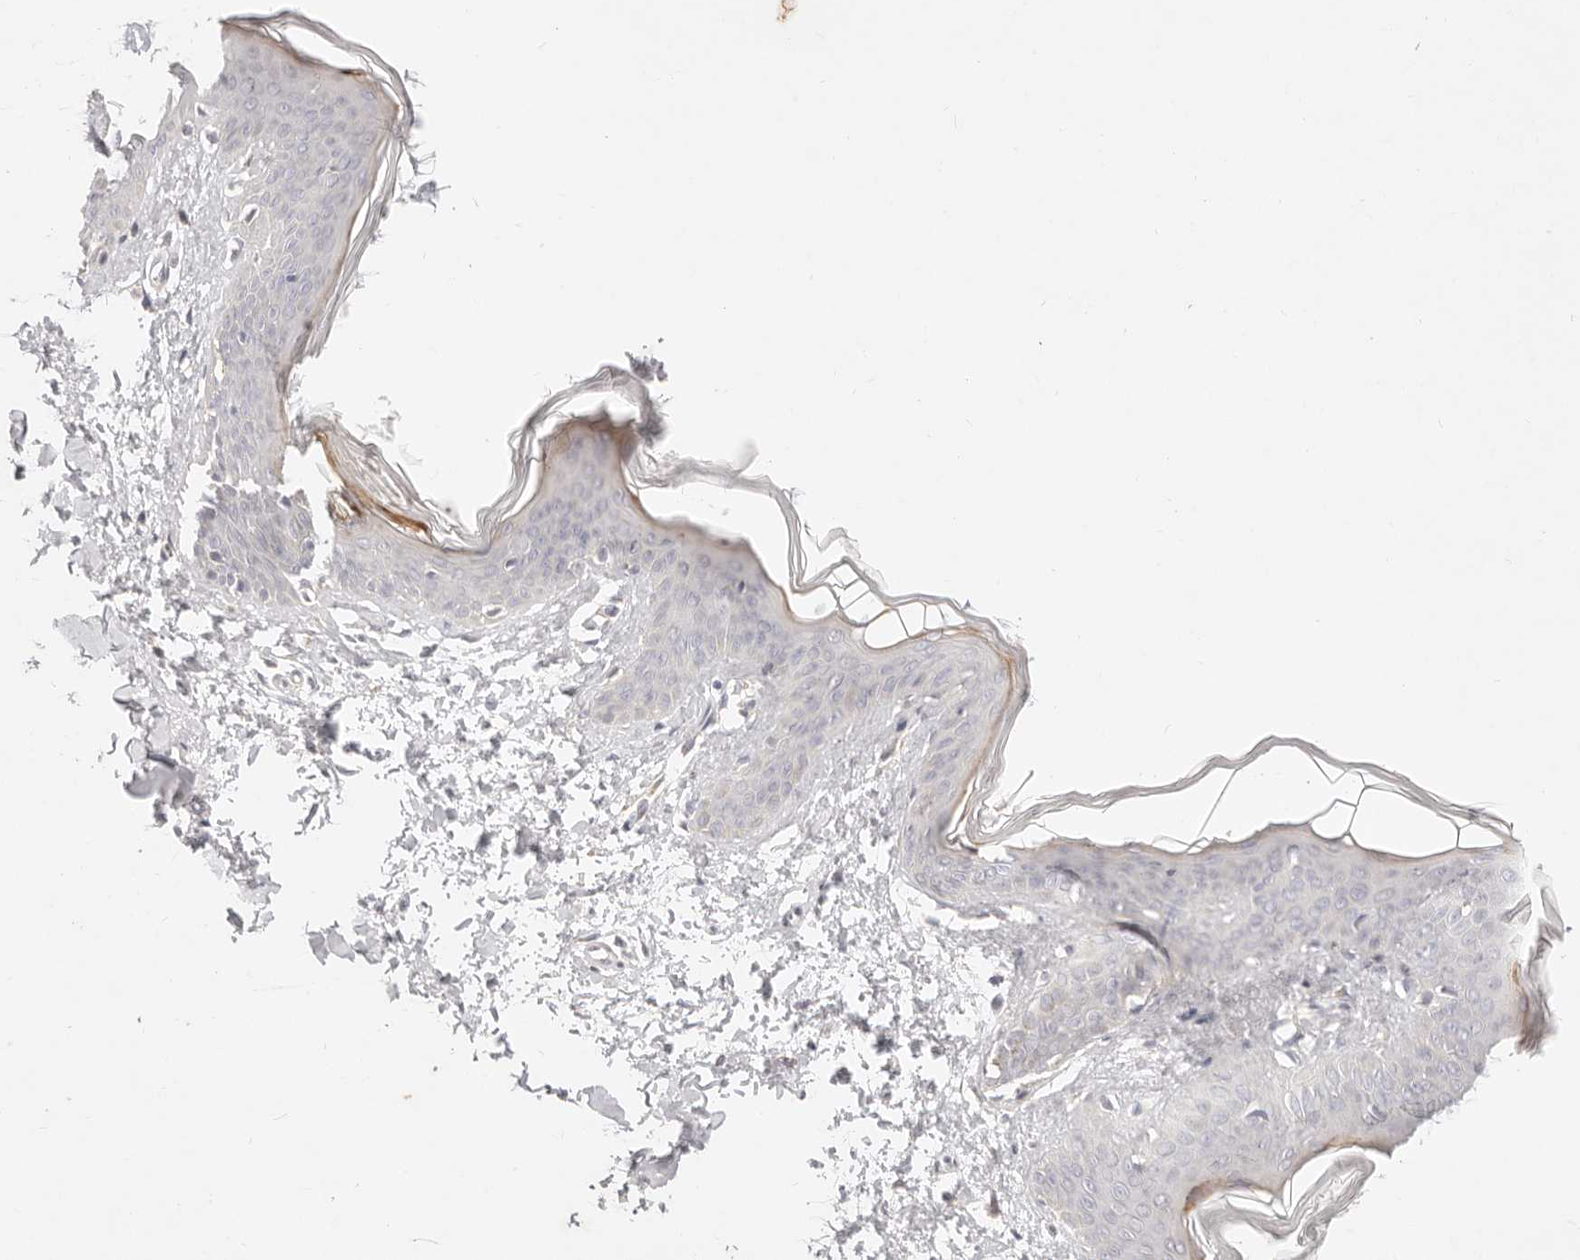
{"staining": {"intensity": "negative", "quantity": "none", "location": "none"}, "tissue": "skin", "cell_type": "Fibroblasts", "image_type": "normal", "snomed": [{"axis": "morphology", "description": "Normal tissue, NOS"}, {"axis": "topography", "description": "Skin"}], "caption": "Skin stained for a protein using immunohistochemistry demonstrates no positivity fibroblasts.", "gene": "GPR156", "patient": {"sex": "female", "age": 17}}